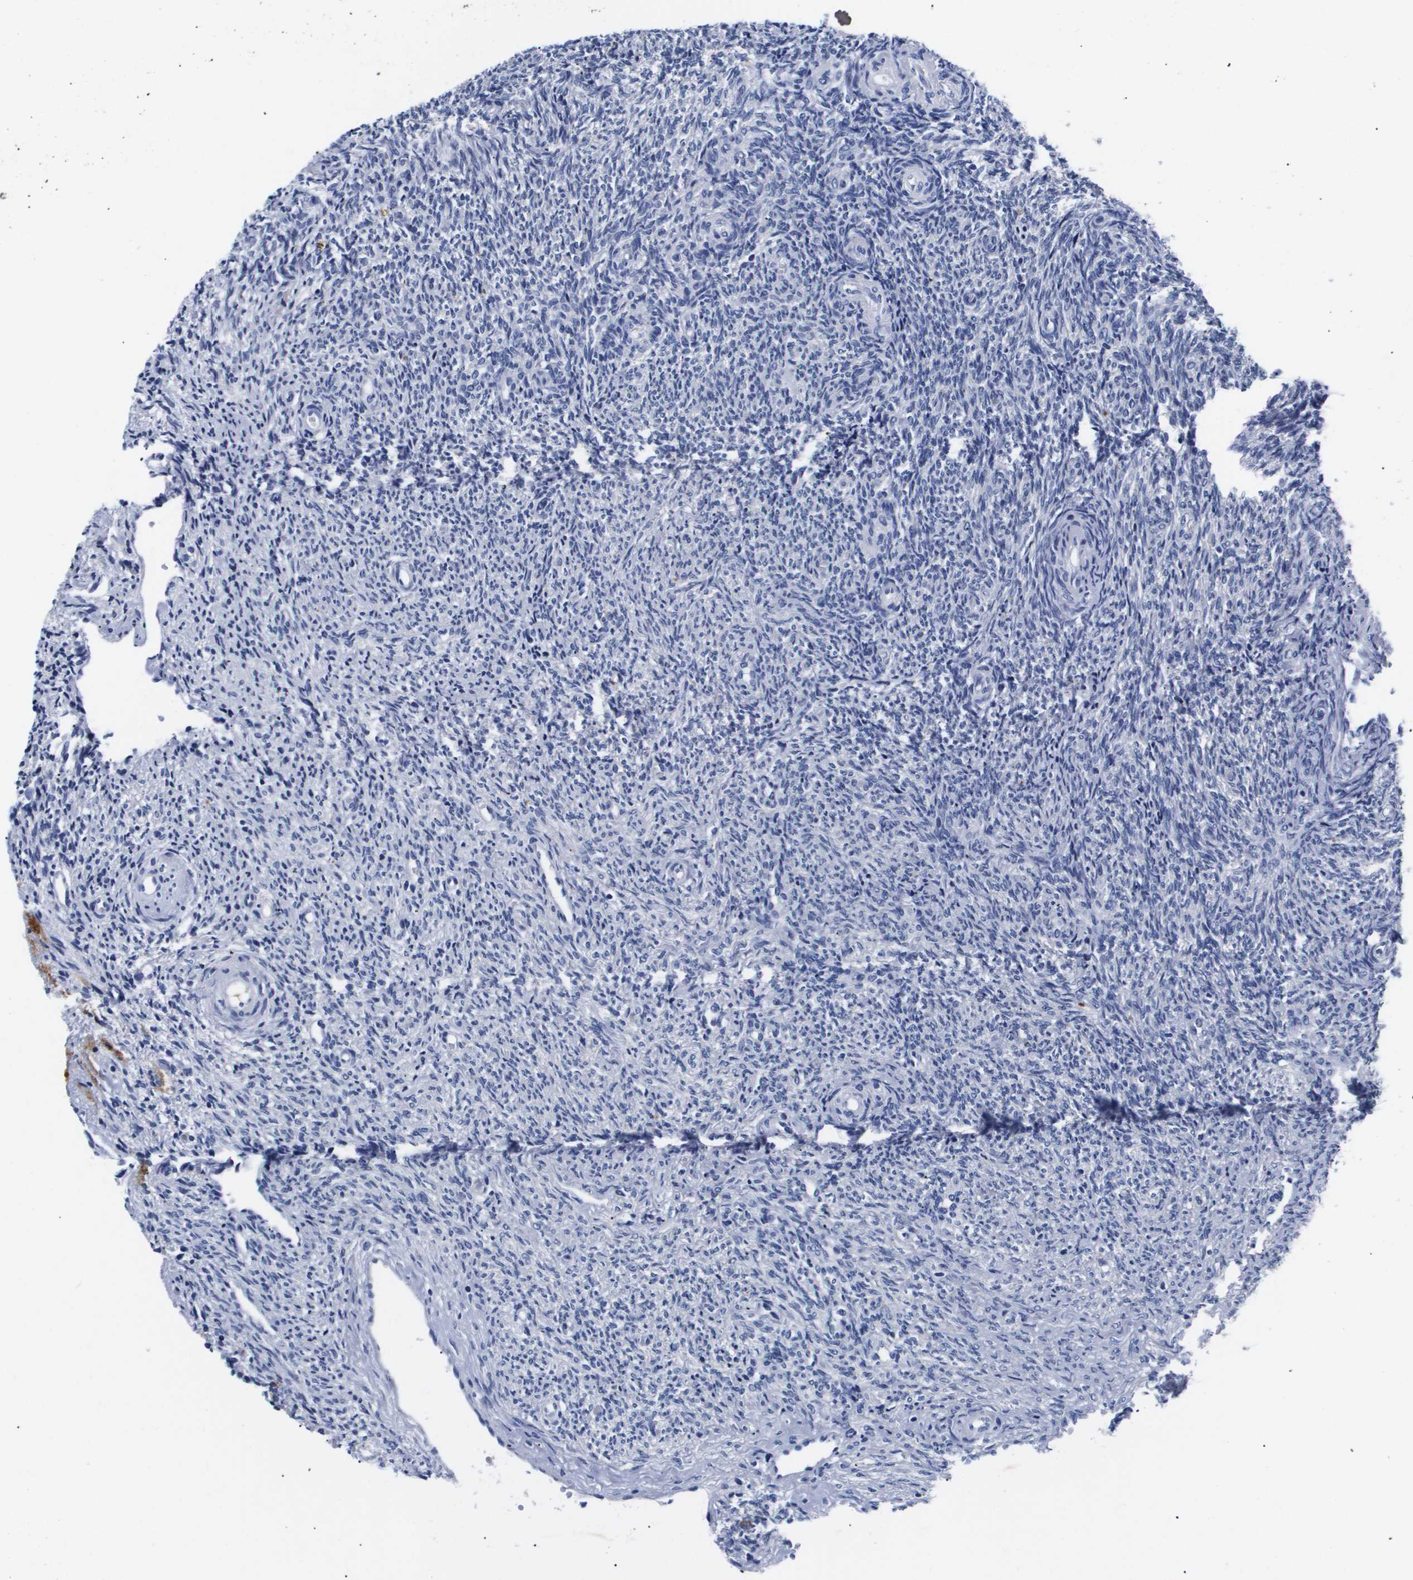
{"staining": {"intensity": "negative", "quantity": "none", "location": "none"}, "tissue": "ovary", "cell_type": "Follicle cells", "image_type": "normal", "snomed": [{"axis": "morphology", "description": "Normal tissue, NOS"}, {"axis": "topography", "description": "Ovary"}], "caption": "This image is of normal ovary stained with IHC to label a protein in brown with the nuclei are counter-stained blue. There is no positivity in follicle cells.", "gene": "ATP6V0A4", "patient": {"sex": "female", "age": 41}}